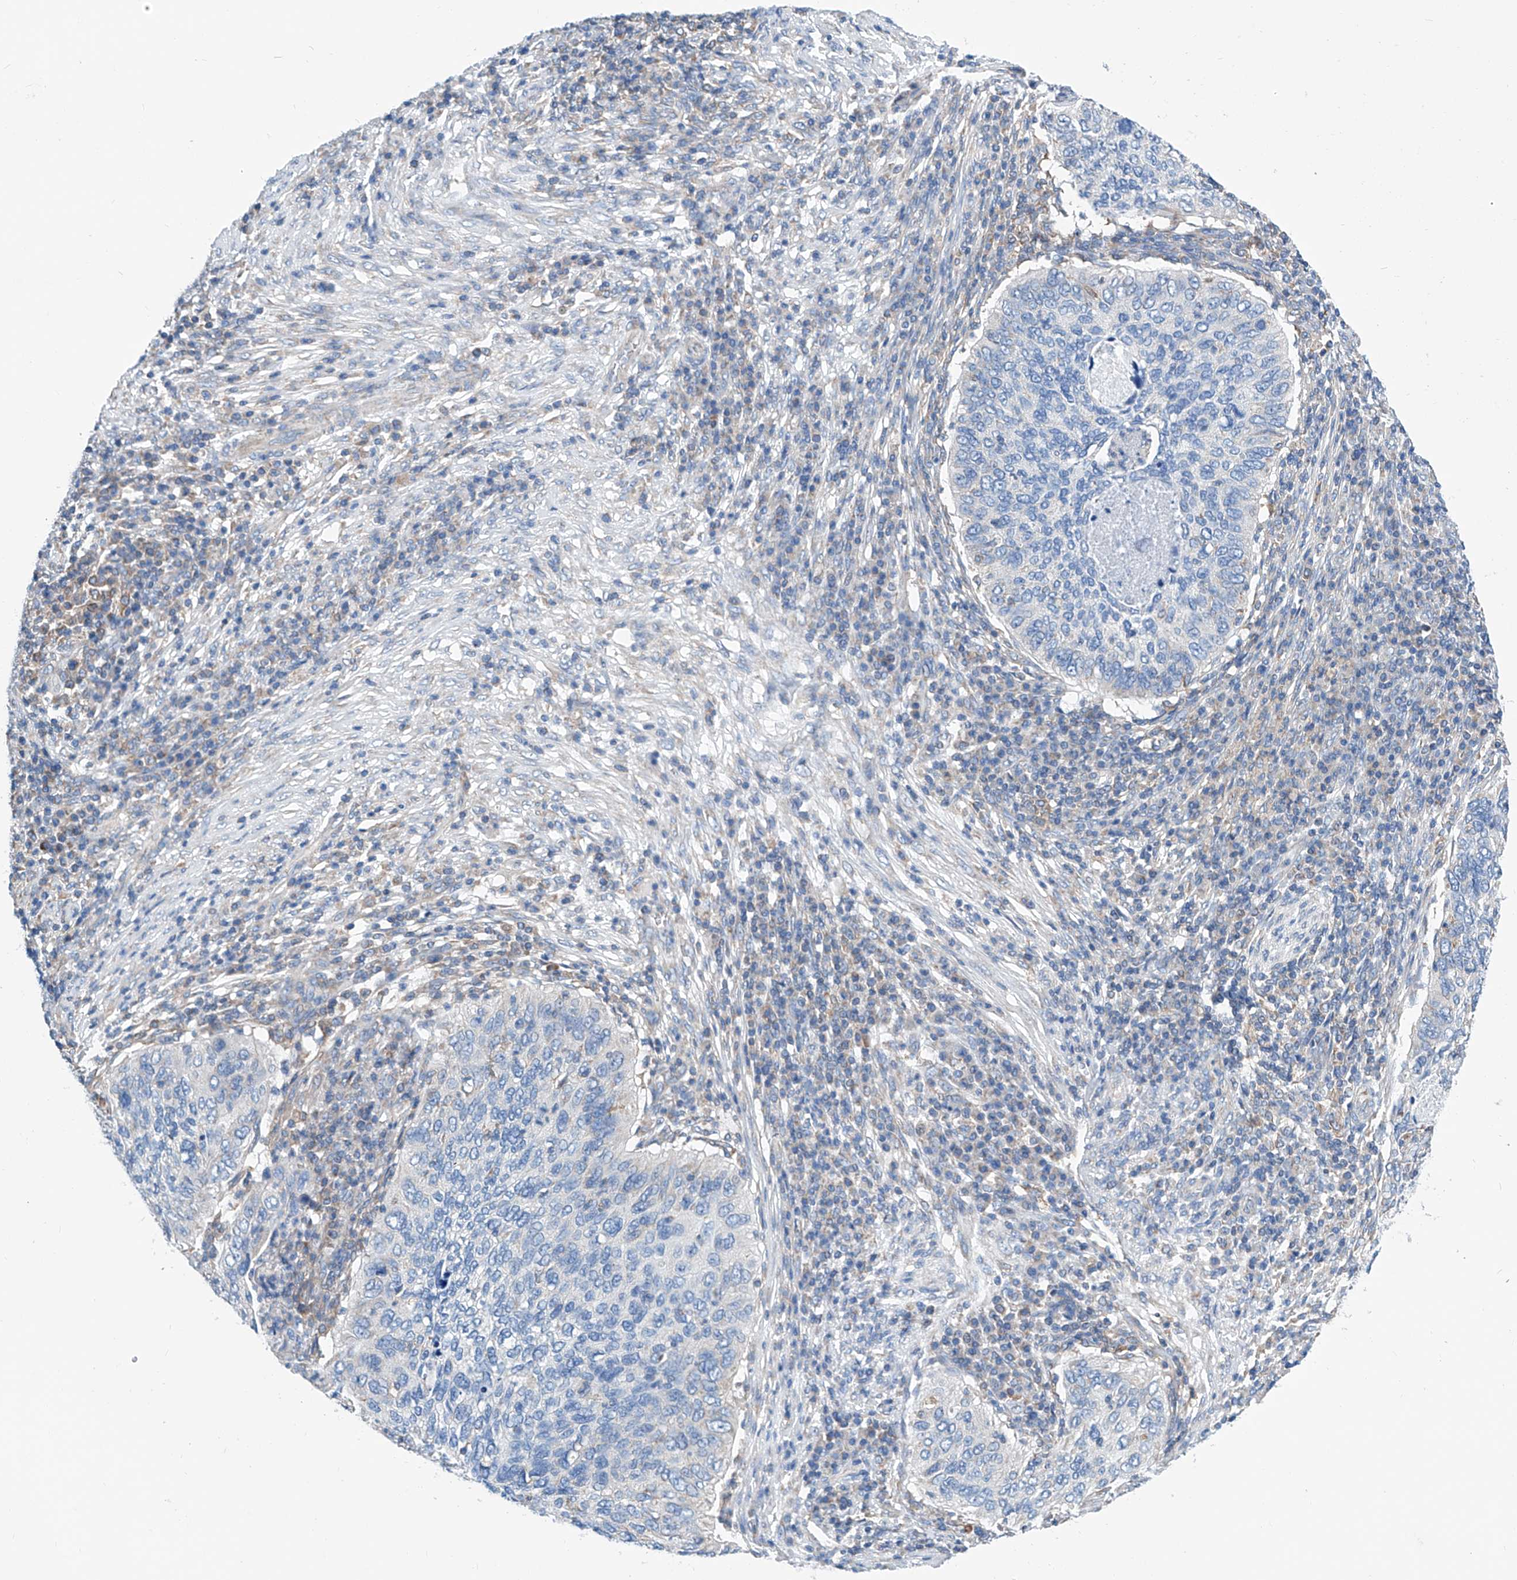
{"staining": {"intensity": "negative", "quantity": "none", "location": "none"}, "tissue": "cervical cancer", "cell_type": "Tumor cells", "image_type": "cancer", "snomed": [{"axis": "morphology", "description": "Squamous cell carcinoma, NOS"}, {"axis": "topography", "description": "Cervix"}], "caption": "Immunohistochemistry (IHC) histopathology image of neoplastic tissue: human cervical squamous cell carcinoma stained with DAB demonstrates no significant protein positivity in tumor cells.", "gene": "MAD2L1", "patient": {"sex": "female", "age": 38}}